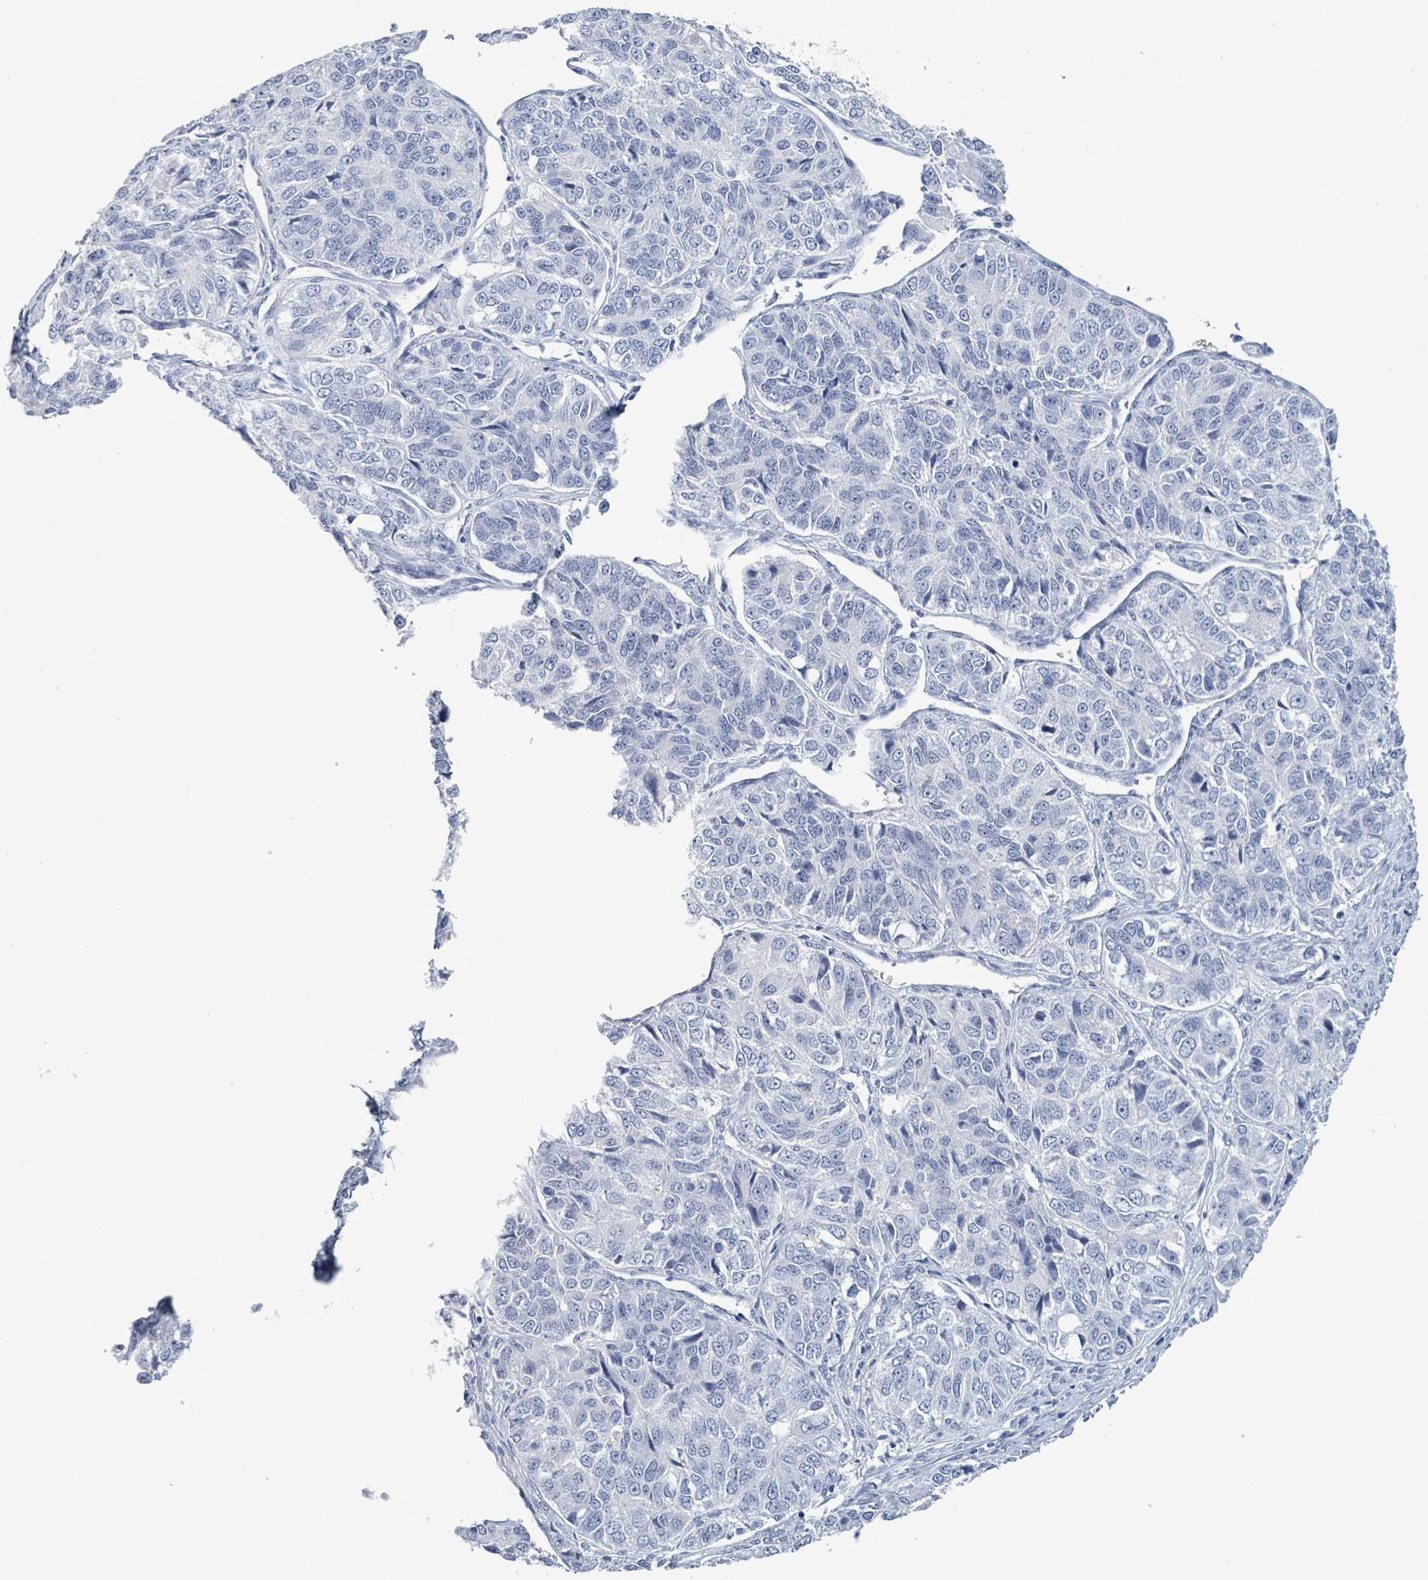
{"staining": {"intensity": "negative", "quantity": "none", "location": "none"}, "tissue": "ovarian cancer", "cell_type": "Tumor cells", "image_type": "cancer", "snomed": [{"axis": "morphology", "description": "Carcinoma, endometroid"}, {"axis": "topography", "description": "Ovary"}], "caption": "Immunohistochemistry (IHC) of human endometroid carcinoma (ovarian) displays no positivity in tumor cells.", "gene": "NKX2-1", "patient": {"sex": "female", "age": 51}}